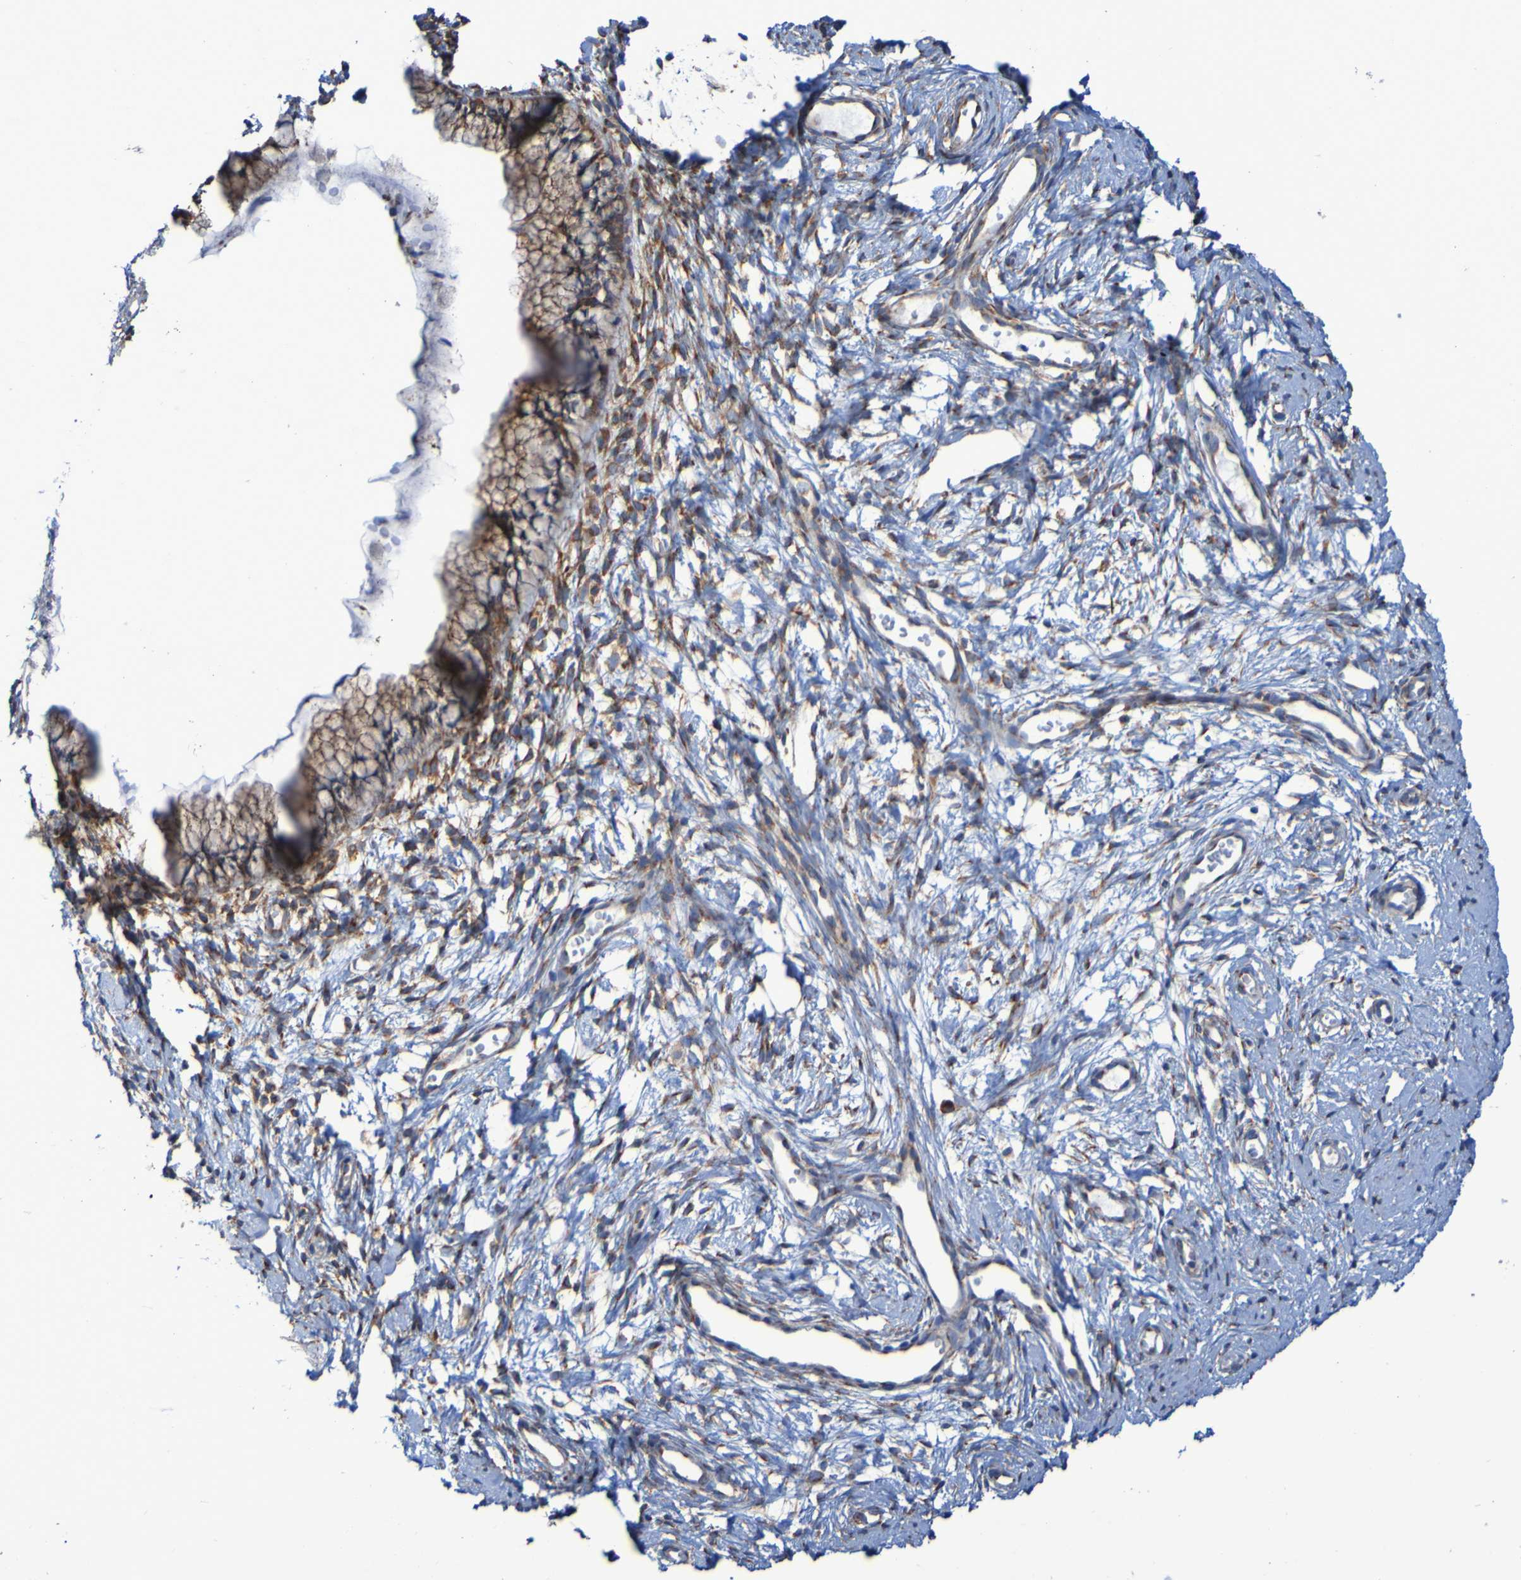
{"staining": {"intensity": "weak", "quantity": ">75%", "location": "cytoplasmic/membranous"}, "tissue": "cervix", "cell_type": "Glandular cells", "image_type": "normal", "snomed": [{"axis": "morphology", "description": "Normal tissue, NOS"}, {"axis": "topography", "description": "Cervix"}], "caption": "Protein staining reveals weak cytoplasmic/membranous staining in about >75% of glandular cells in unremarkable cervix.", "gene": "FKBP3", "patient": {"sex": "female", "age": 65}}